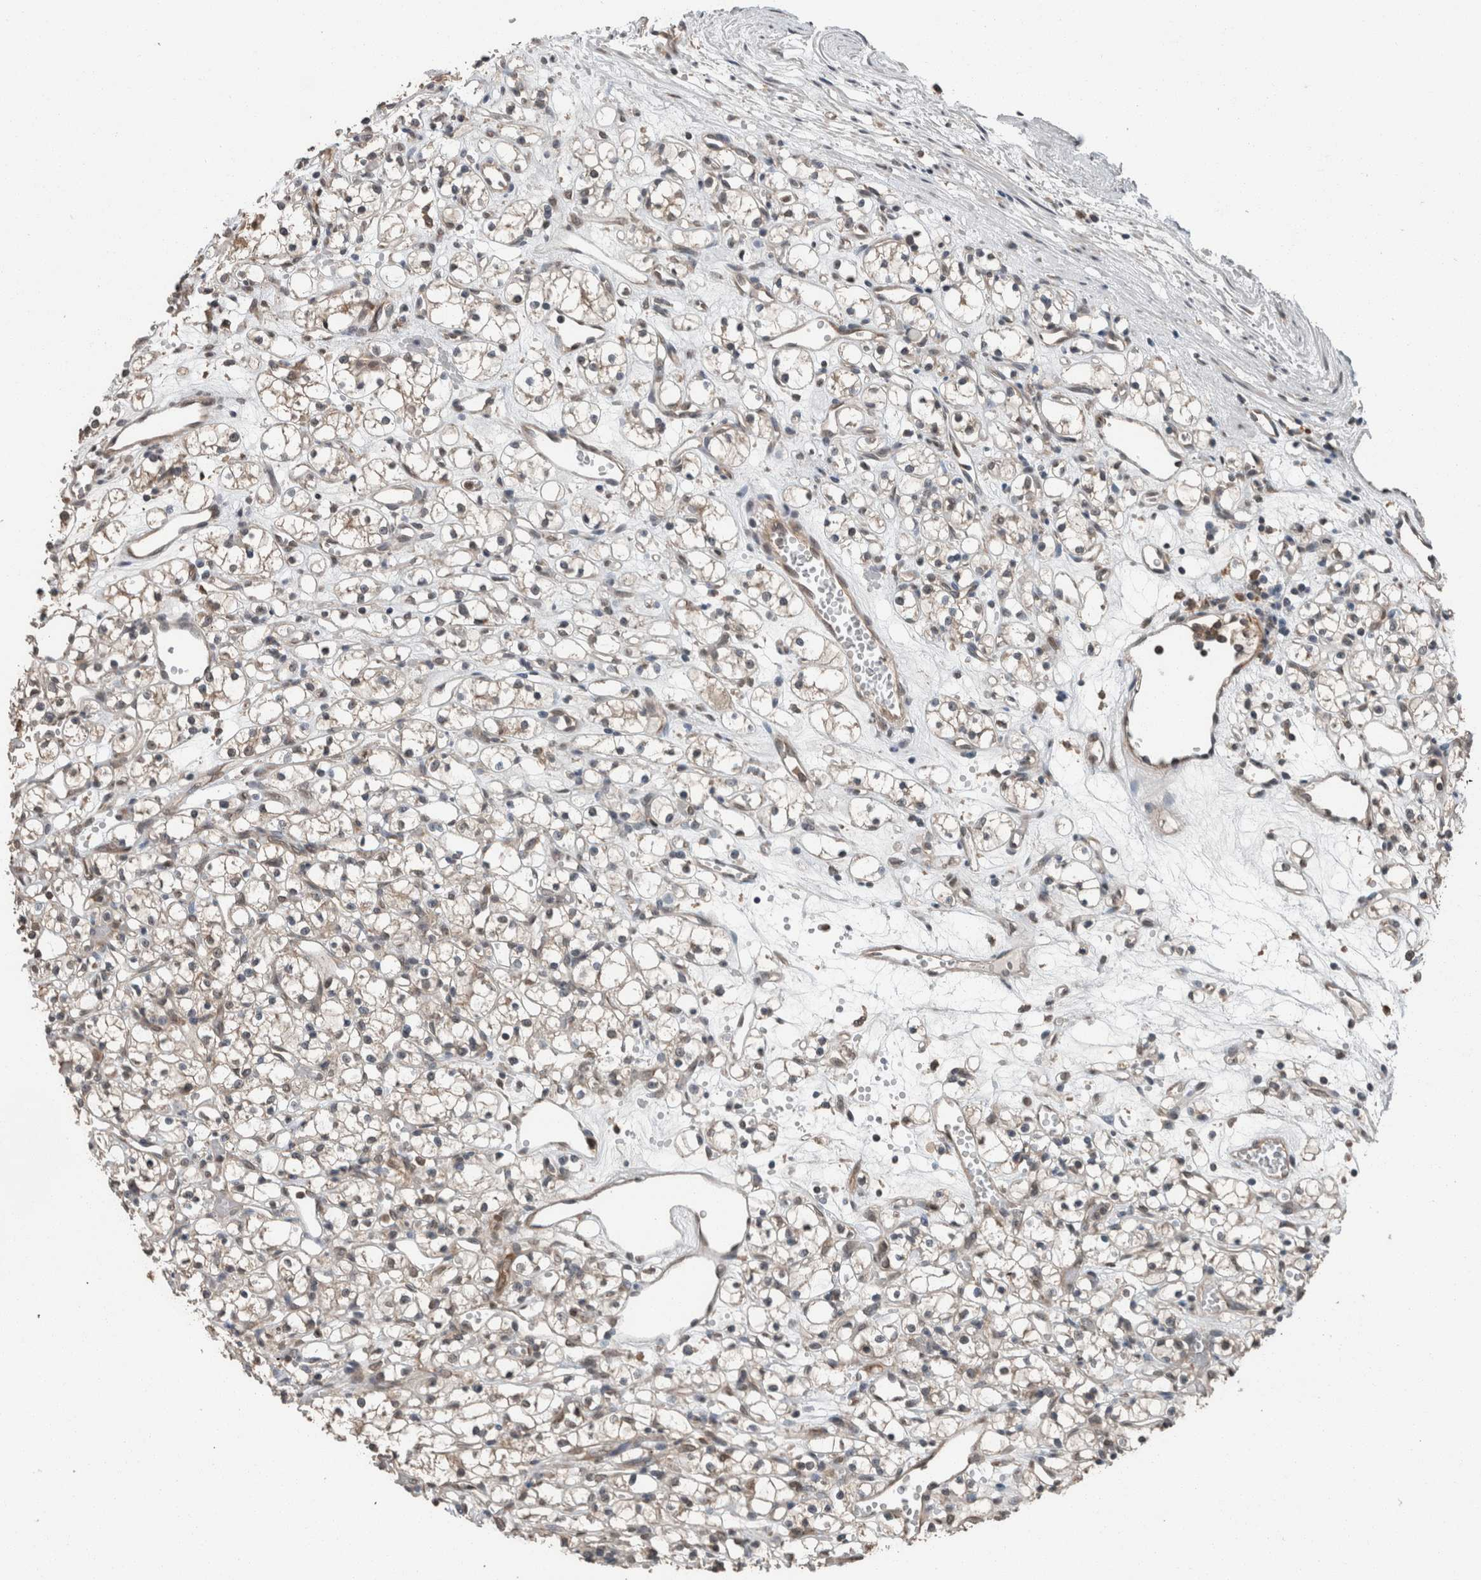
{"staining": {"intensity": "weak", "quantity": "25%-75%", "location": "cytoplasmic/membranous,nuclear"}, "tissue": "renal cancer", "cell_type": "Tumor cells", "image_type": "cancer", "snomed": [{"axis": "morphology", "description": "Adenocarcinoma, NOS"}, {"axis": "topography", "description": "Kidney"}], "caption": "Protein expression by immunohistochemistry (IHC) exhibits weak cytoplasmic/membranous and nuclear positivity in about 25%-75% of tumor cells in renal adenocarcinoma. (IHC, brightfield microscopy, high magnification).", "gene": "MYO1E", "patient": {"sex": "female", "age": 59}}